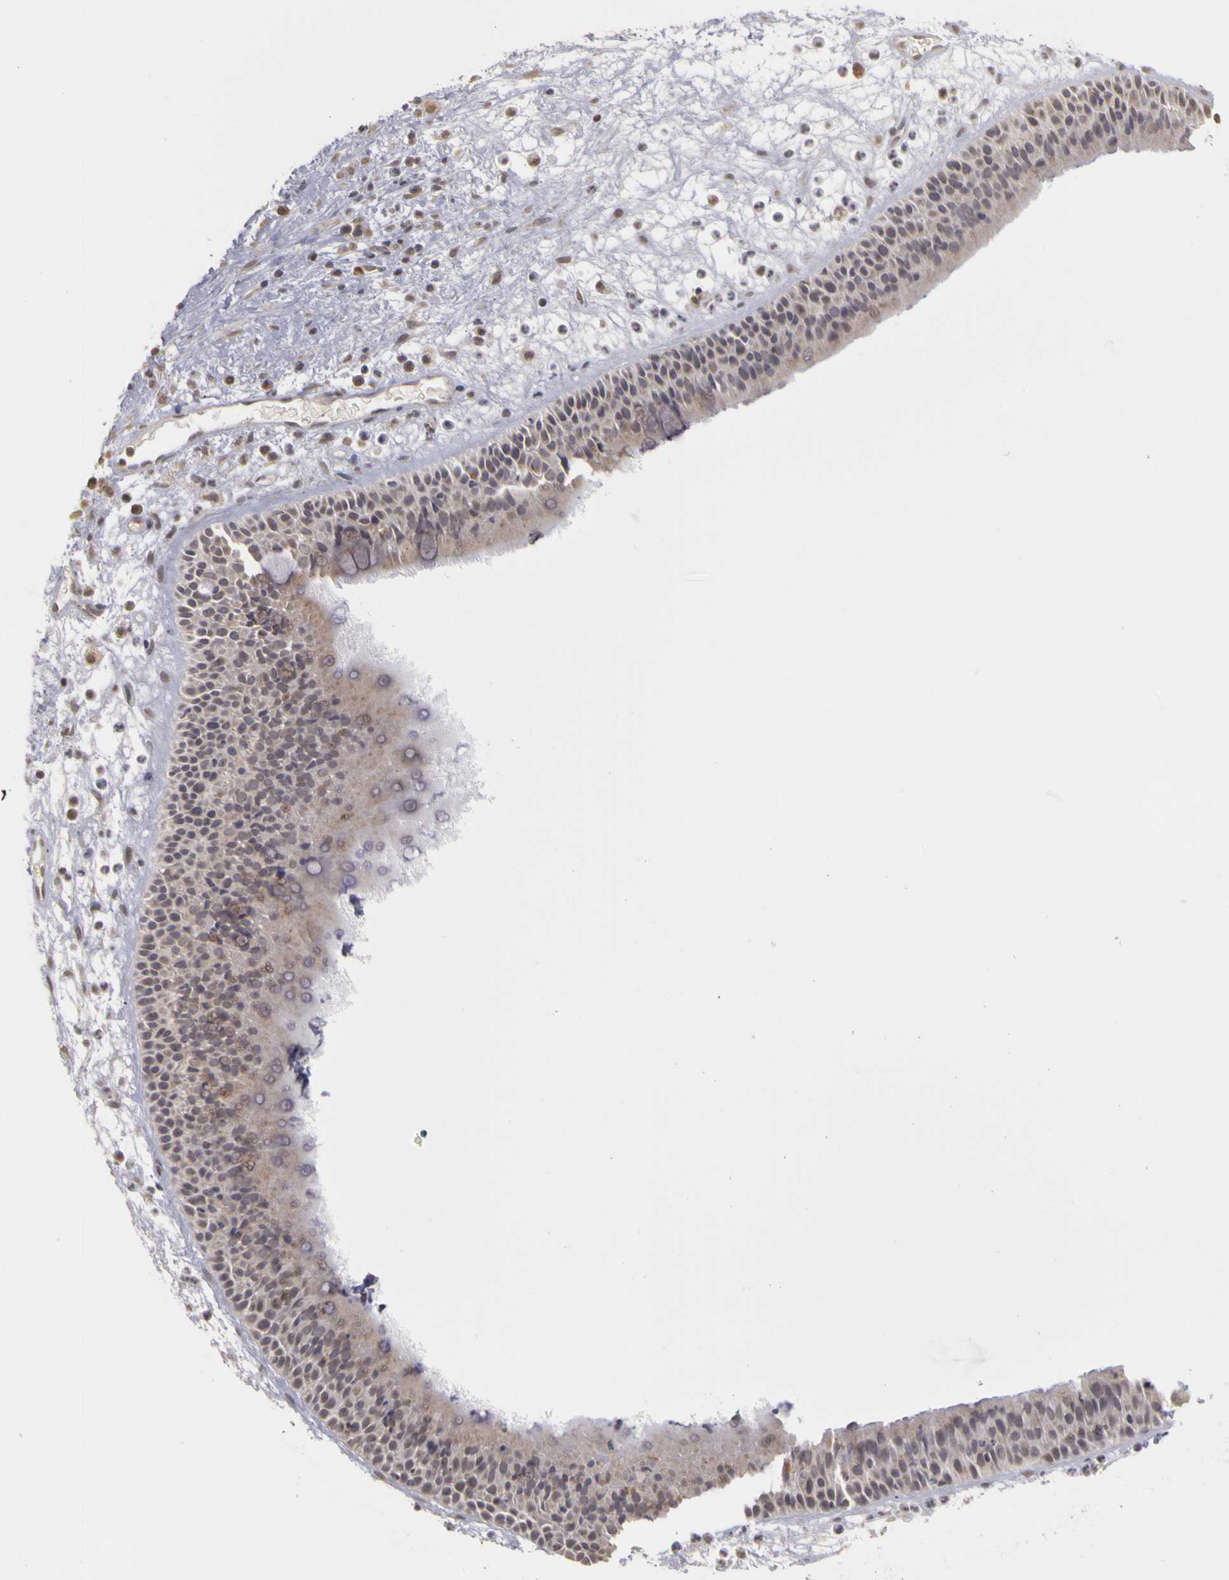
{"staining": {"intensity": "weak", "quantity": ">75%", "location": "cytoplasmic/membranous"}, "tissue": "nasopharynx", "cell_type": "Respiratory epithelial cells", "image_type": "normal", "snomed": [{"axis": "morphology", "description": "Normal tissue, NOS"}, {"axis": "topography", "description": "Nasopharynx"}], "caption": "Immunohistochemistry (IHC) image of normal nasopharynx: human nasopharynx stained using IHC demonstrates low levels of weak protein expression localized specifically in the cytoplasmic/membranous of respiratory epithelial cells, appearing as a cytoplasmic/membranous brown color.", "gene": "FRMD7", "patient": {"sex": "male", "age": 63}}